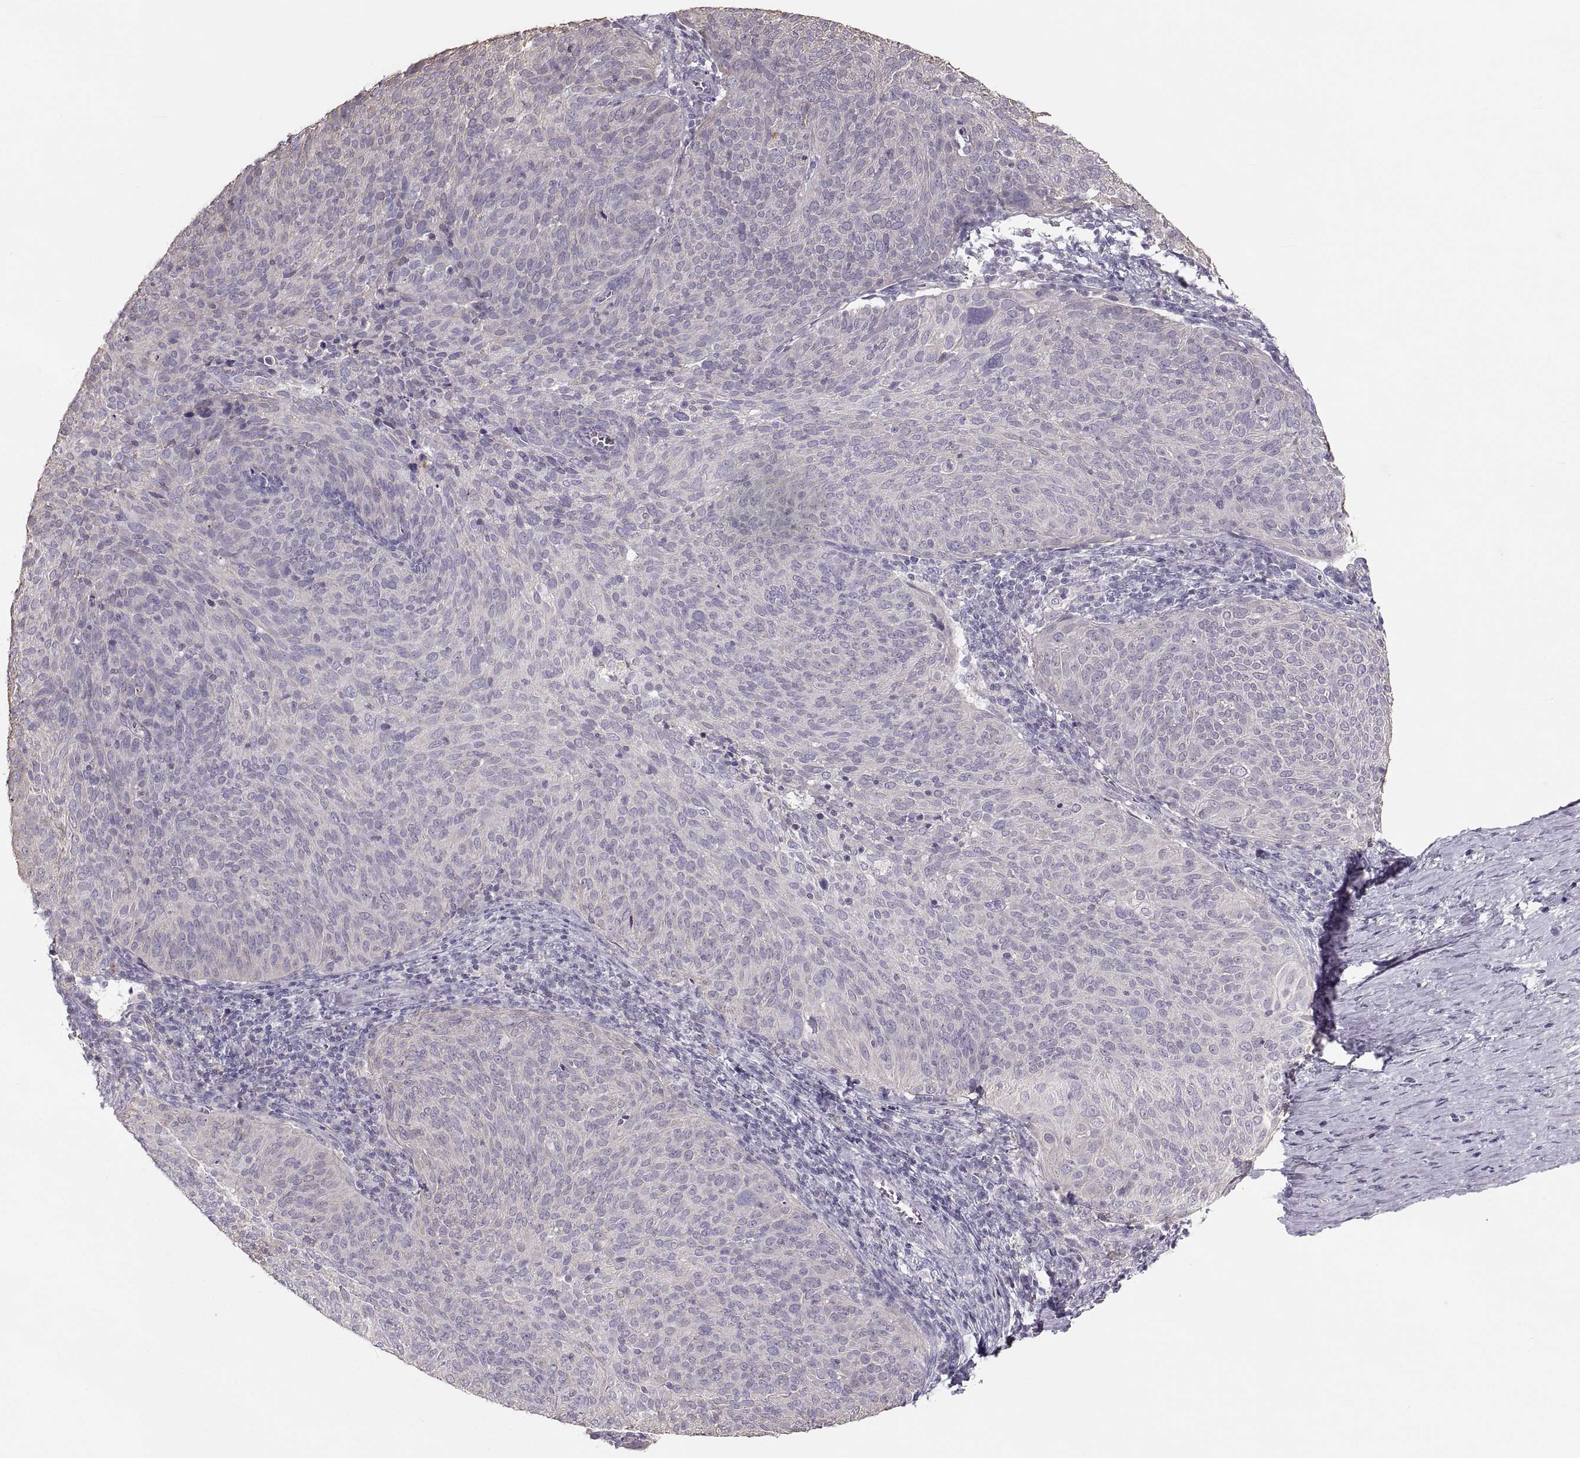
{"staining": {"intensity": "negative", "quantity": "none", "location": "none"}, "tissue": "cervical cancer", "cell_type": "Tumor cells", "image_type": "cancer", "snomed": [{"axis": "morphology", "description": "Squamous cell carcinoma, NOS"}, {"axis": "topography", "description": "Cervix"}], "caption": "Tumor cells show no significant protein expression in cervical cancer. Nuclei are stained in blue.", "gene": "RUNDC3A", "patient": {"sex": "female", "age": 39}}